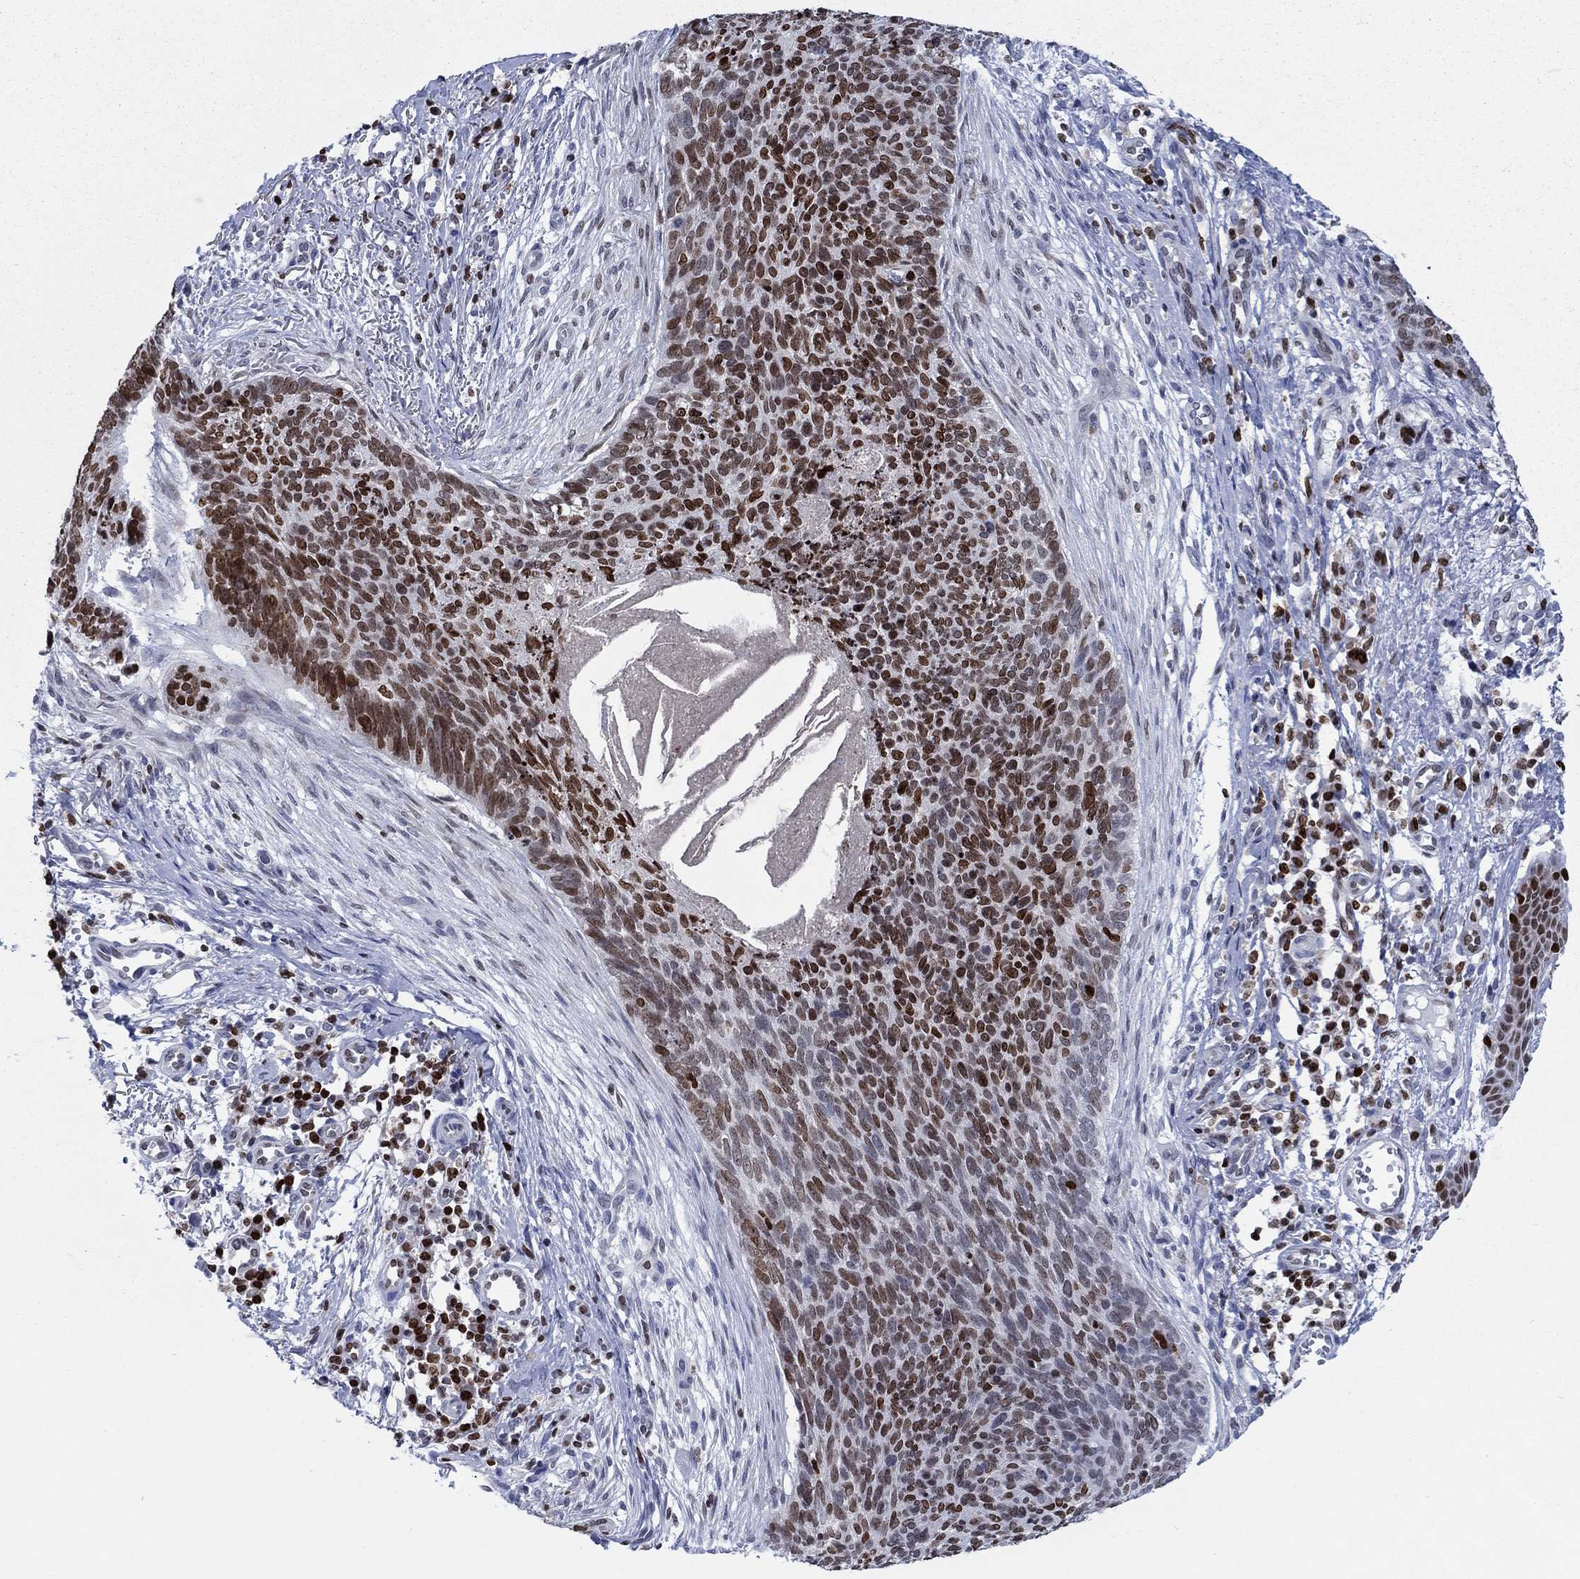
{"staining": {"intensity": "strong", "quantity": "25%-75%", "location": "nuclear"}, "tissue": "skin cancer", "cell_type": "Tumor cells", "image_type": "cancer", "snomed": [{"axis": "morphology", "description": "Basal cell carcinoma"}, {"axis": "topography", "description": "Skin"}], "caption": "Protein analysis of skin basal cell carcinoma tissue reveals strong nuclear staining in approximately 25%-75% of tumor cells. (DAB (3,3'-diaminobenzidine) = brown stain, brightfield microscopy at high magnification).", "gene": "HMGA1", "patient": {"sex": "male", "age": 64}}